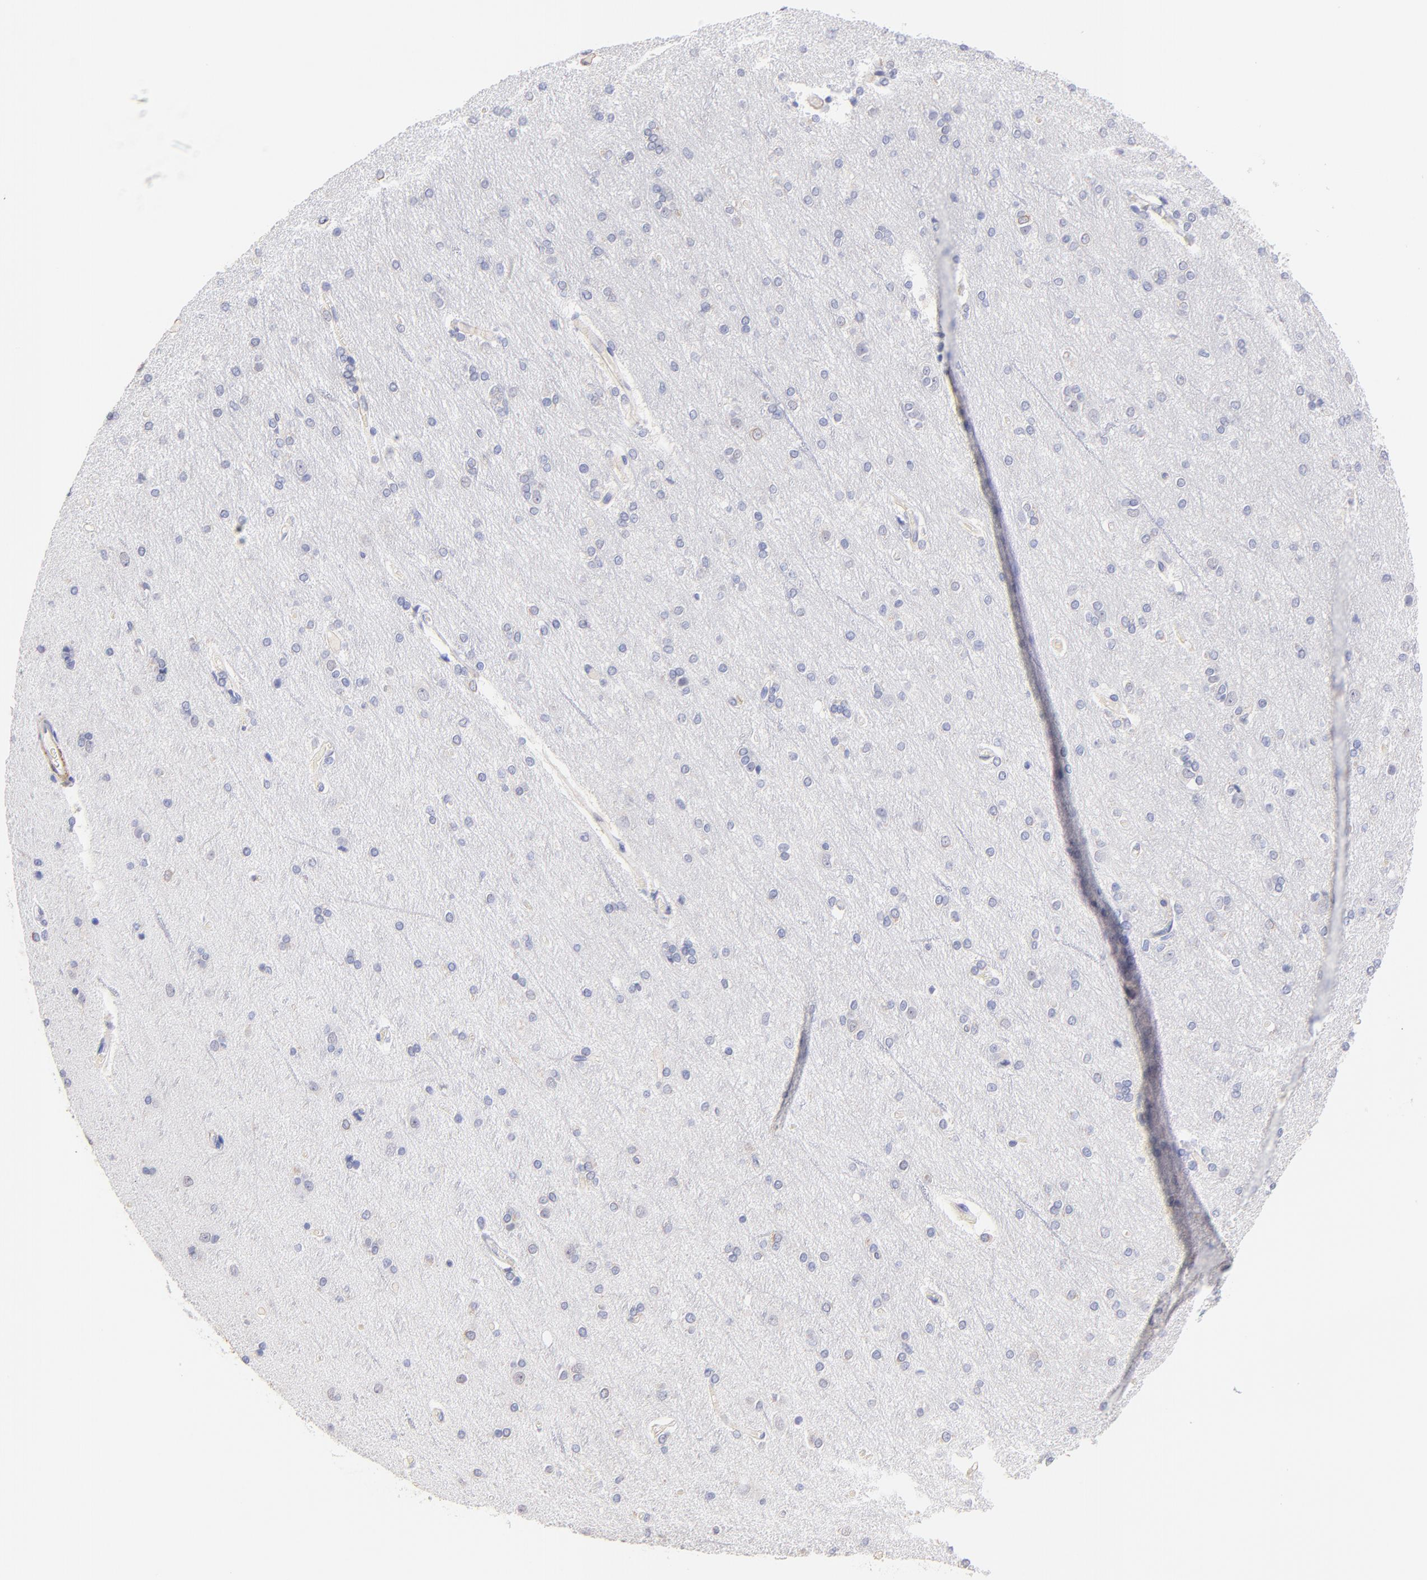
{"staining": {"intensity": "negative", "quantity": "none", "location": "none"}, "tissue": "cerebral cortex", "cell_type": "Endothelial cells", "image_type": "normal", "snomed": [{"axis": "morphology", "description": "Normal tissue, NOS"}, {"axis": "topography", "description": "Cerebral cortex"}], "caption": "Immunohistochemical staining of benign human cerebral cortex exhibits no significant positivity in endothelial cells. Nuclei are stained in blue.", "gene": "ACTRT1", "patient": {"sex": "female", "age": 54}}